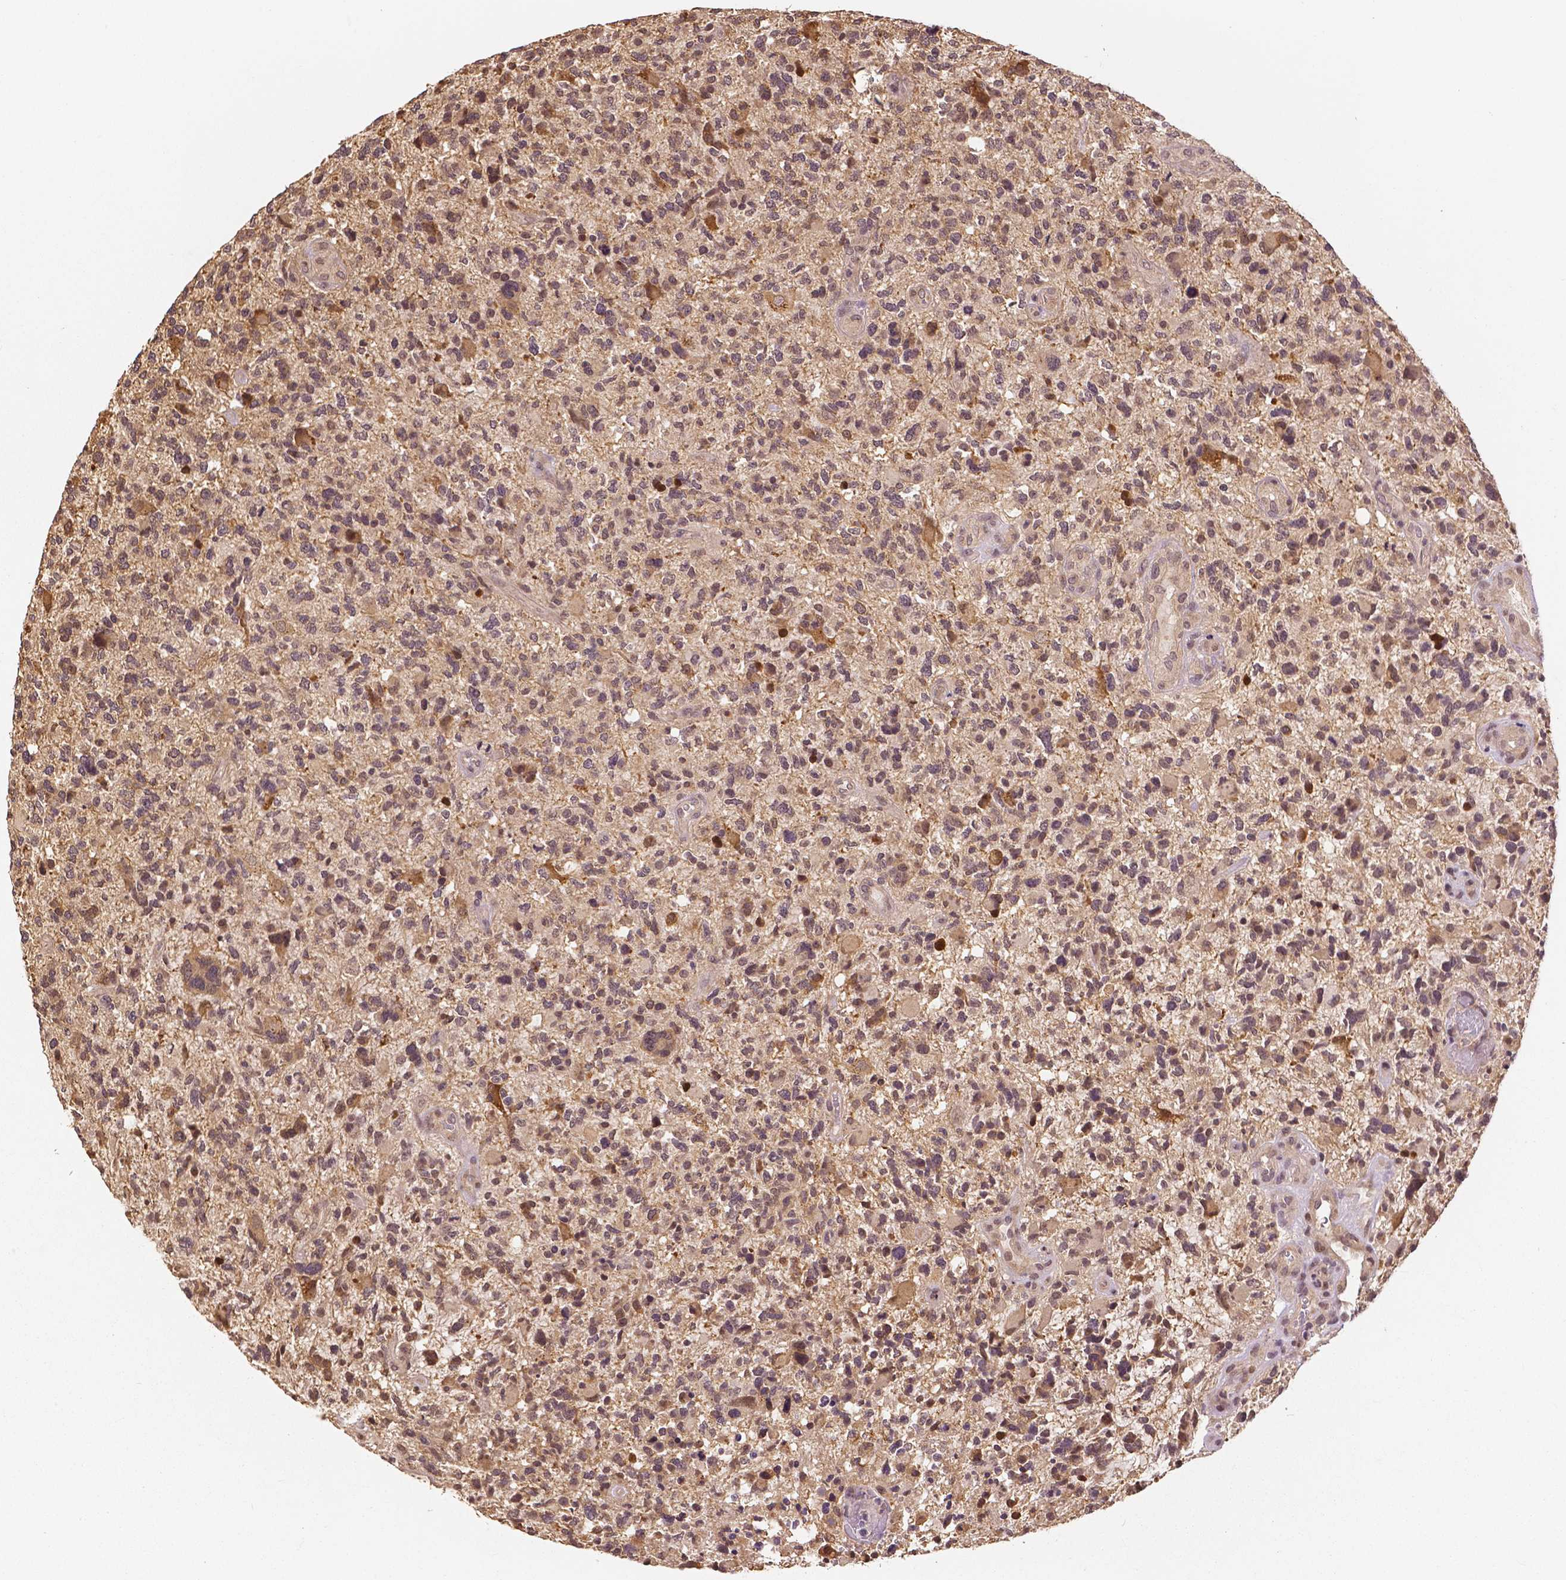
{"staining": {"intensity": "moderate", "quantity": "<25%", "location": "cytoplasmic/membranous"}, "tissue": "glioma", "cell_type": "Tumor cells", "image_type": "cancer", "snomed": [{"axis": "morphology", "description": "Glioma, malignant, High grade"}, {"axis": "topography", "description": "Brain"}], "caption": "The immunohistochemical stain highlights moderate cytoplasmic/membranous positivity in tumor cells of glioma tissue.", "gene": "MAP1LC3B", "patient": {"sex": "female", "age": 71}}